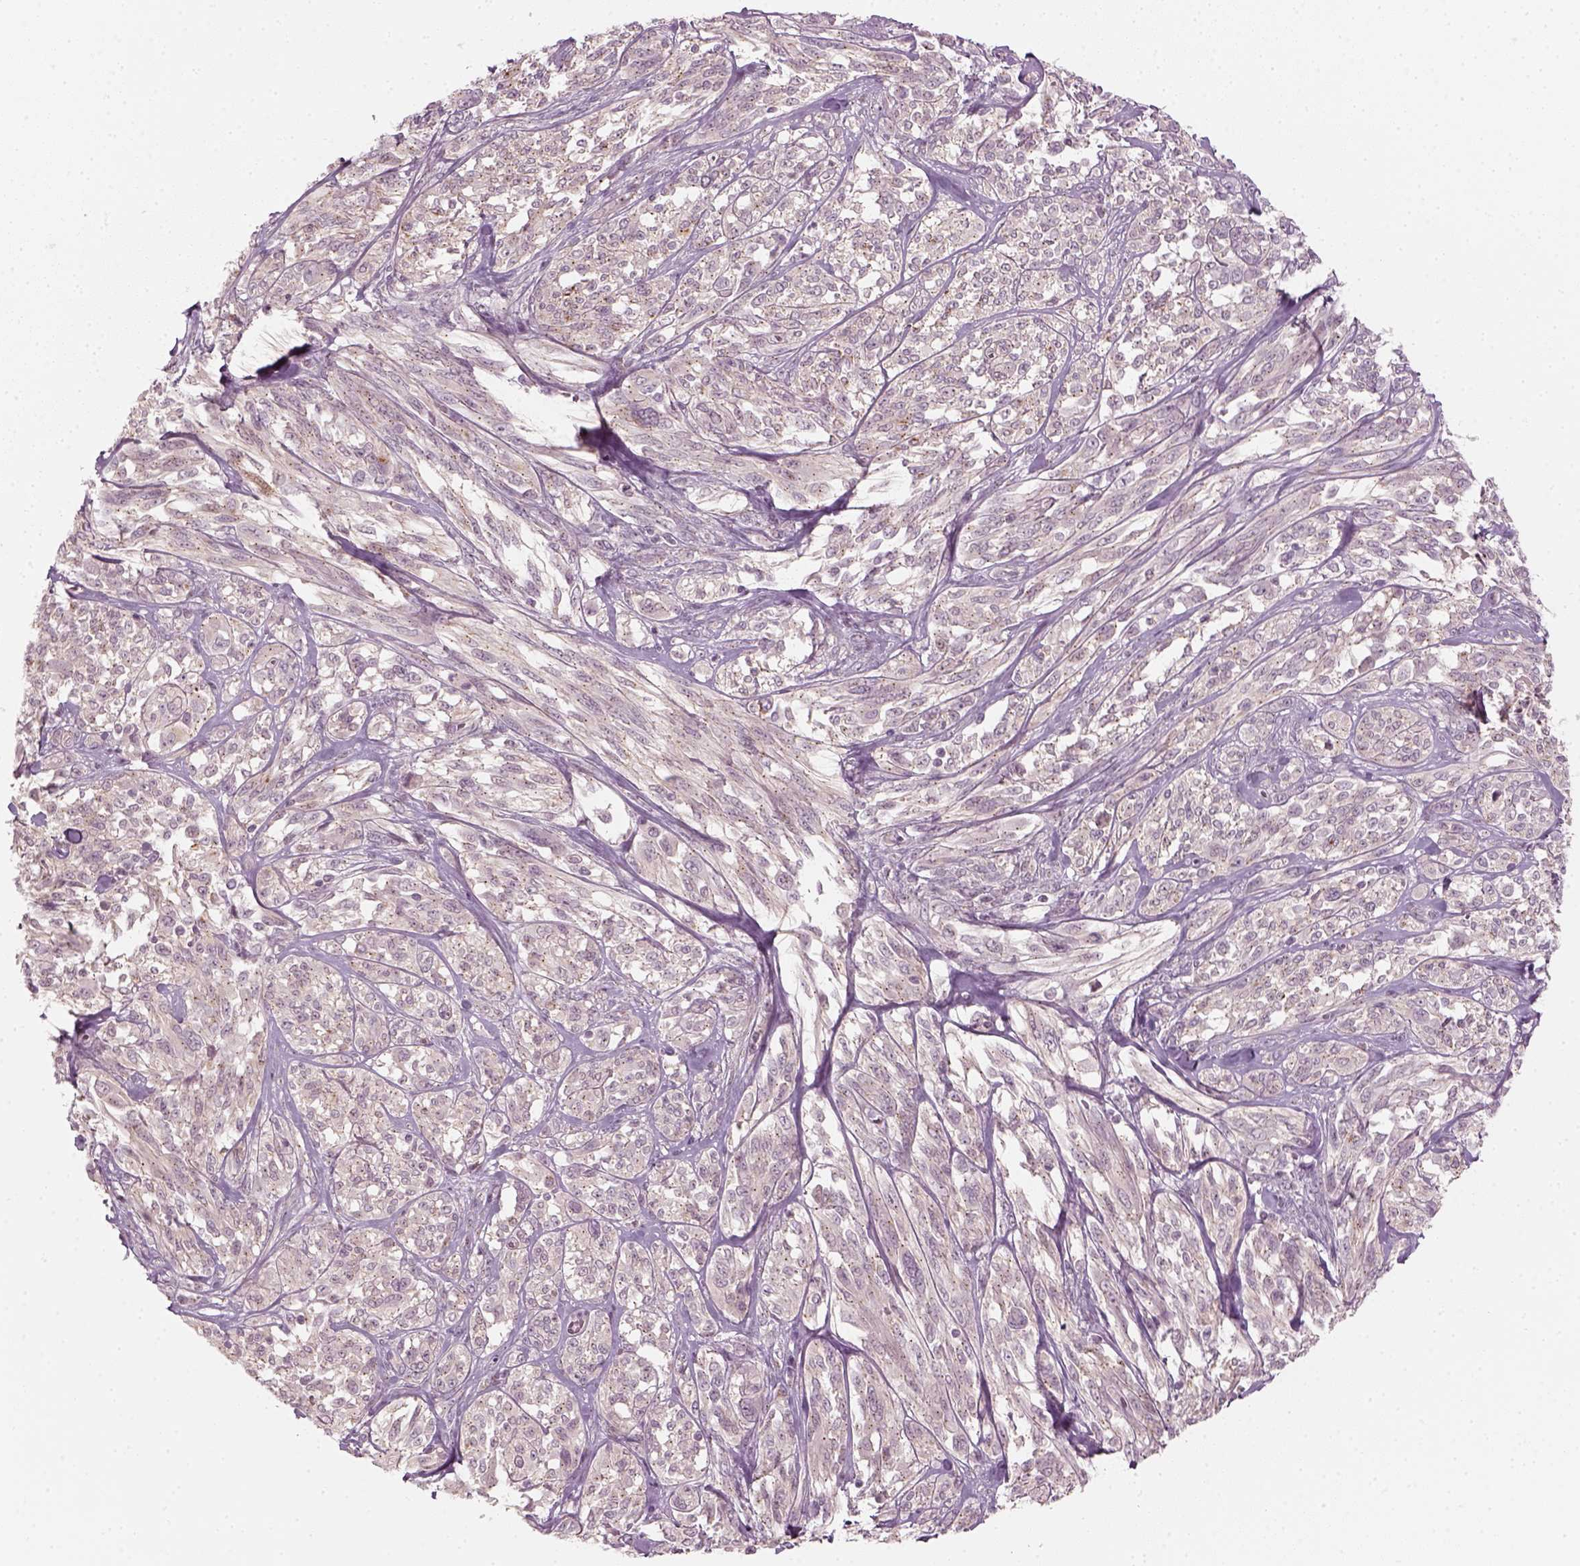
{"staining": {"intensity": "negative", "quantity": "none", "location": "none"}, "tissue": "melanoma", "cell_type": "Tumor cells", "image_type": "cancer", "snomed": [{"axis": "morphology", "description": "Malignant melanoma, NOS"}, {"axis": "topography", "description": "Skin"}], "caption": "This is an immunohistochemistry photomicrograph of human malignant melanoma. There is no staining in tumor cells.", "gene": "MLIP", "patient": {"sex": "female", "age": 91}}